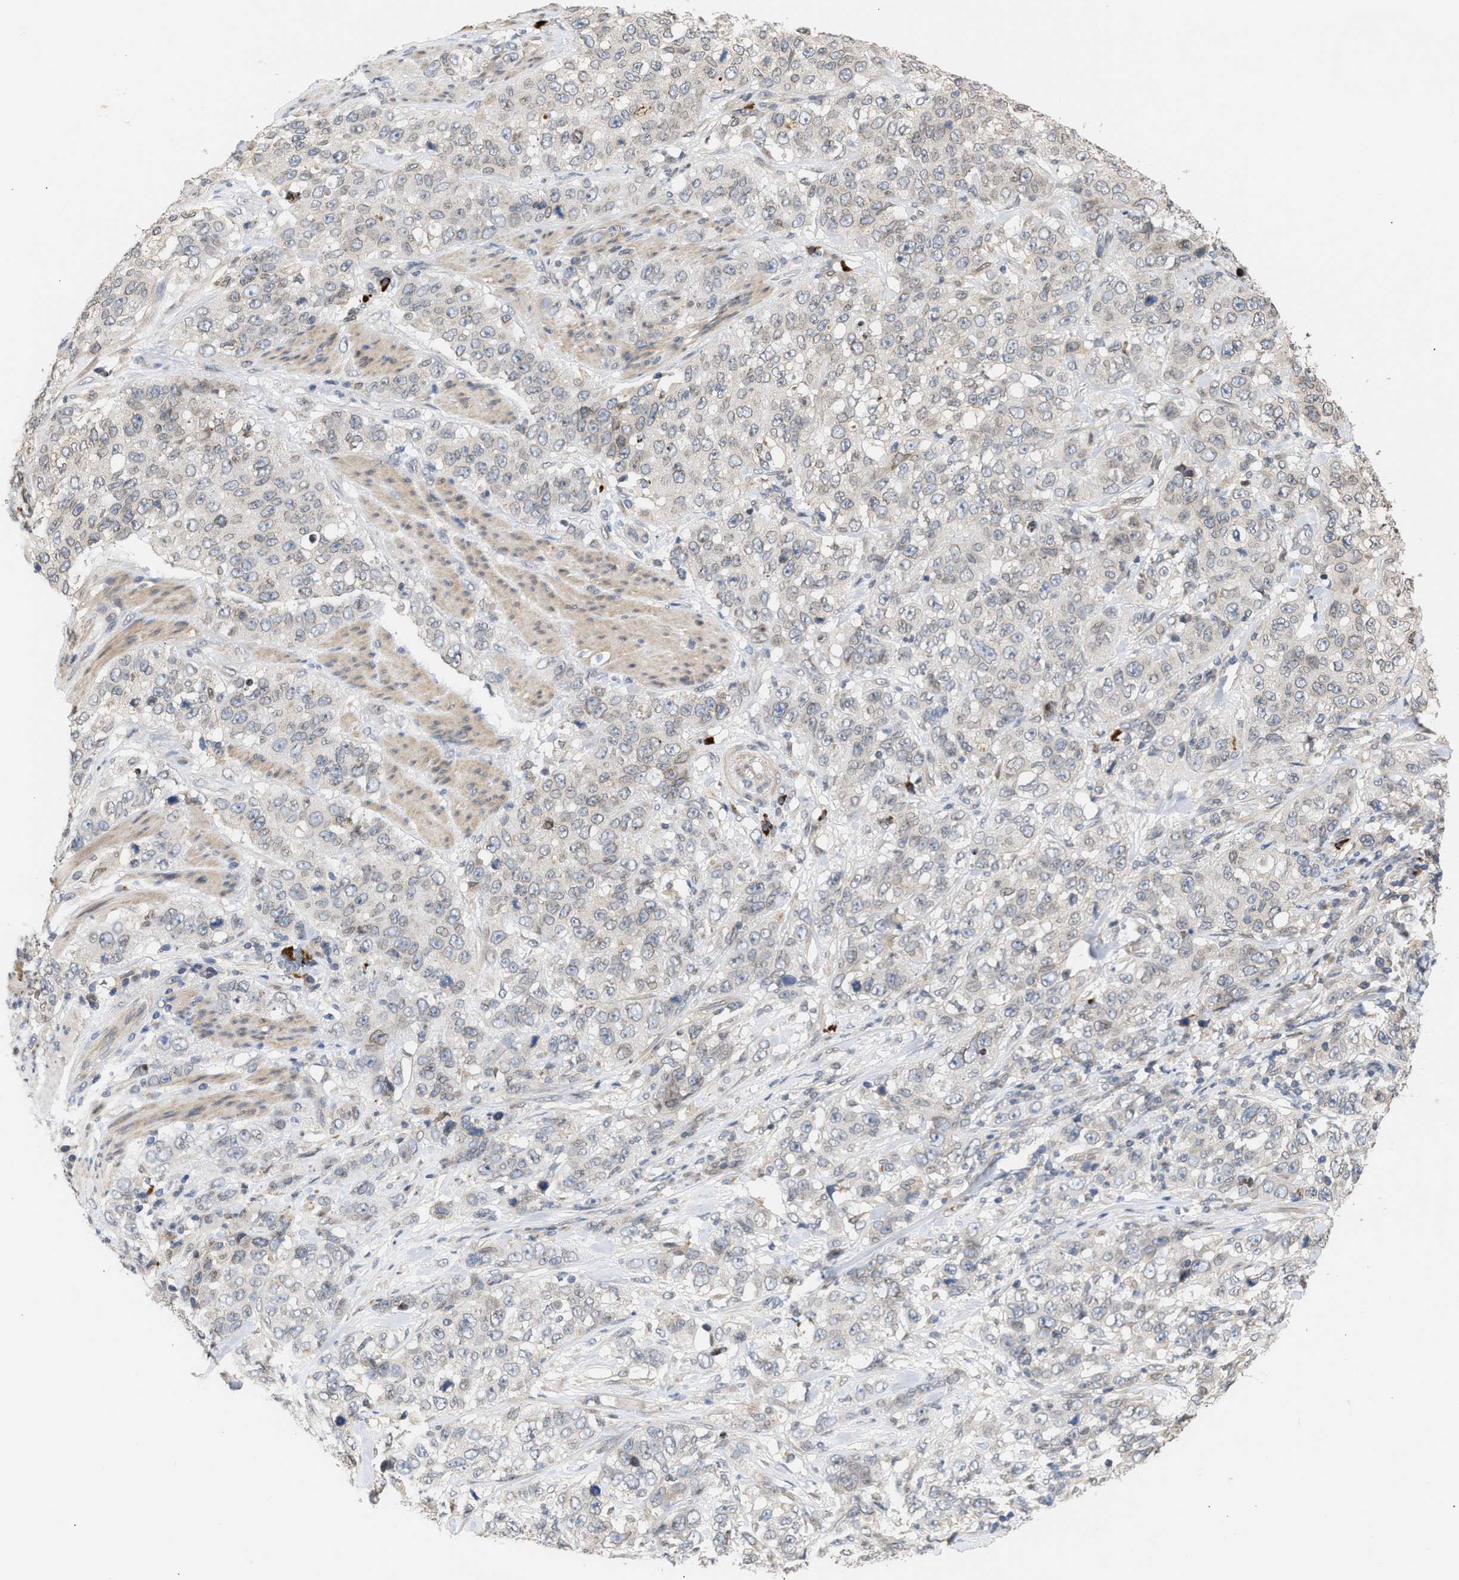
{"staining": {"intensity": "negative", "quantity": "none", "location": "none"}, "tissue": "stomach cancer", "cell_type": "Tumor cells", "image_type": "cancer", "snomed": [{"axis": "morphology", "description": "Adenocarcinoma, NOS"}, {"axis": "topography", "description": "Stomach"}], "caption": "The micrograph displays no staining of tumor cells in adenocarcinoma (stomach).", "gene": "NUP62", "patient": {"sex": "male", "age": 48}}